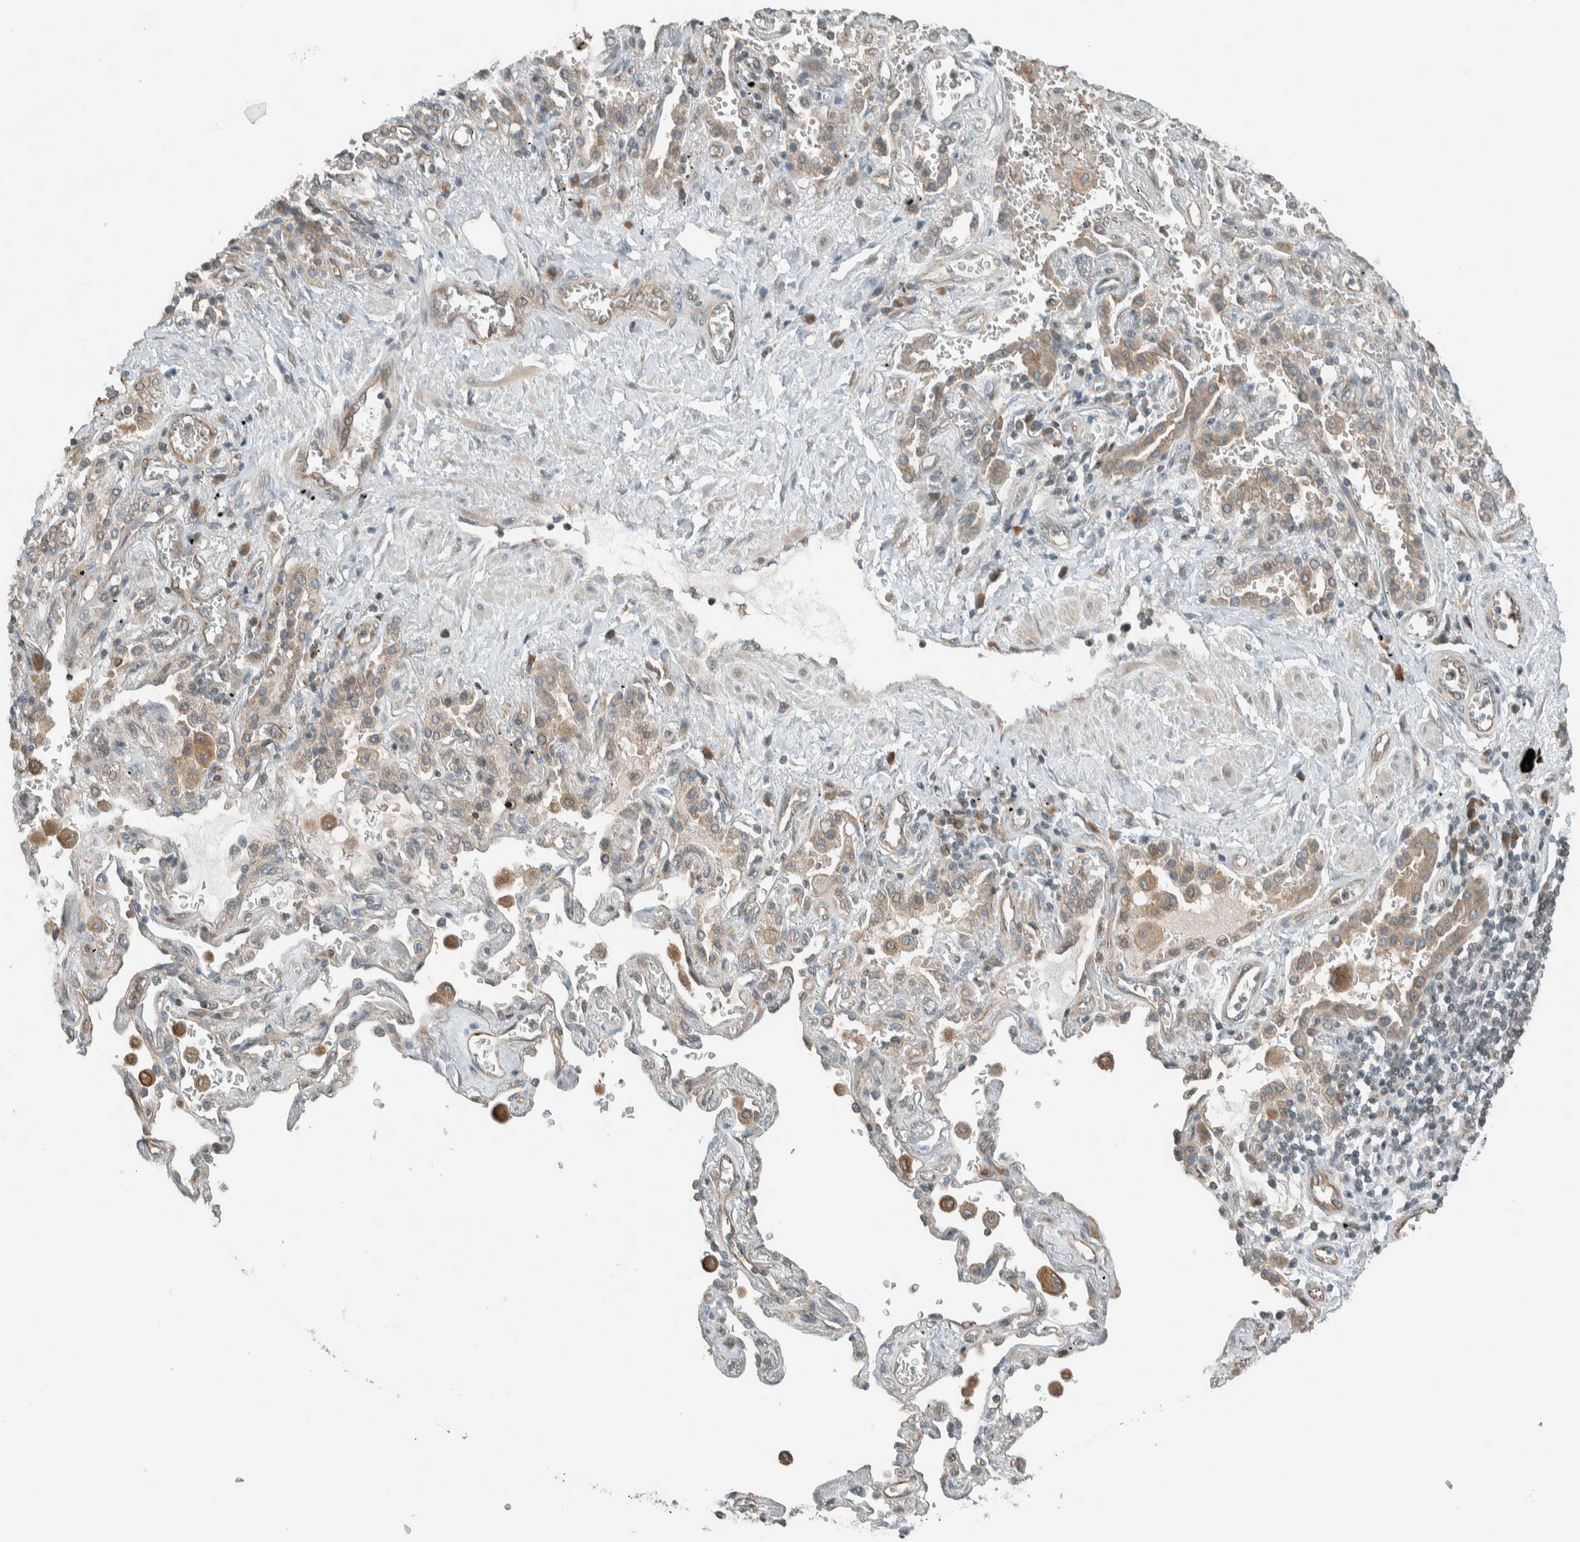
{"staining": {"intensity": "weak", "quantity": ">75%", "location": "cytoplasmic/membranous"}, "tissue": "lung cancer", "cell_type": "Tumor cells", "image_type": "cancer", "snomed": [{"axis": "morphology", "description": "Adenocarcinoma, NOS"}, {"axis": "topography", "description": "Lung"}], "caption": "High-magnification brightfield microscopy of lung adenocarcinoma stained with DAB (3,3'-diaminobenzidine) (brown) and counterstained with hematoxylin (blue). tumor cells exhibit weak cytoplasmic/membranous expression is appreciated in about>75% of cells.", "gene": "SEL1L", "patient": {"sex": "female", "age": 65}}